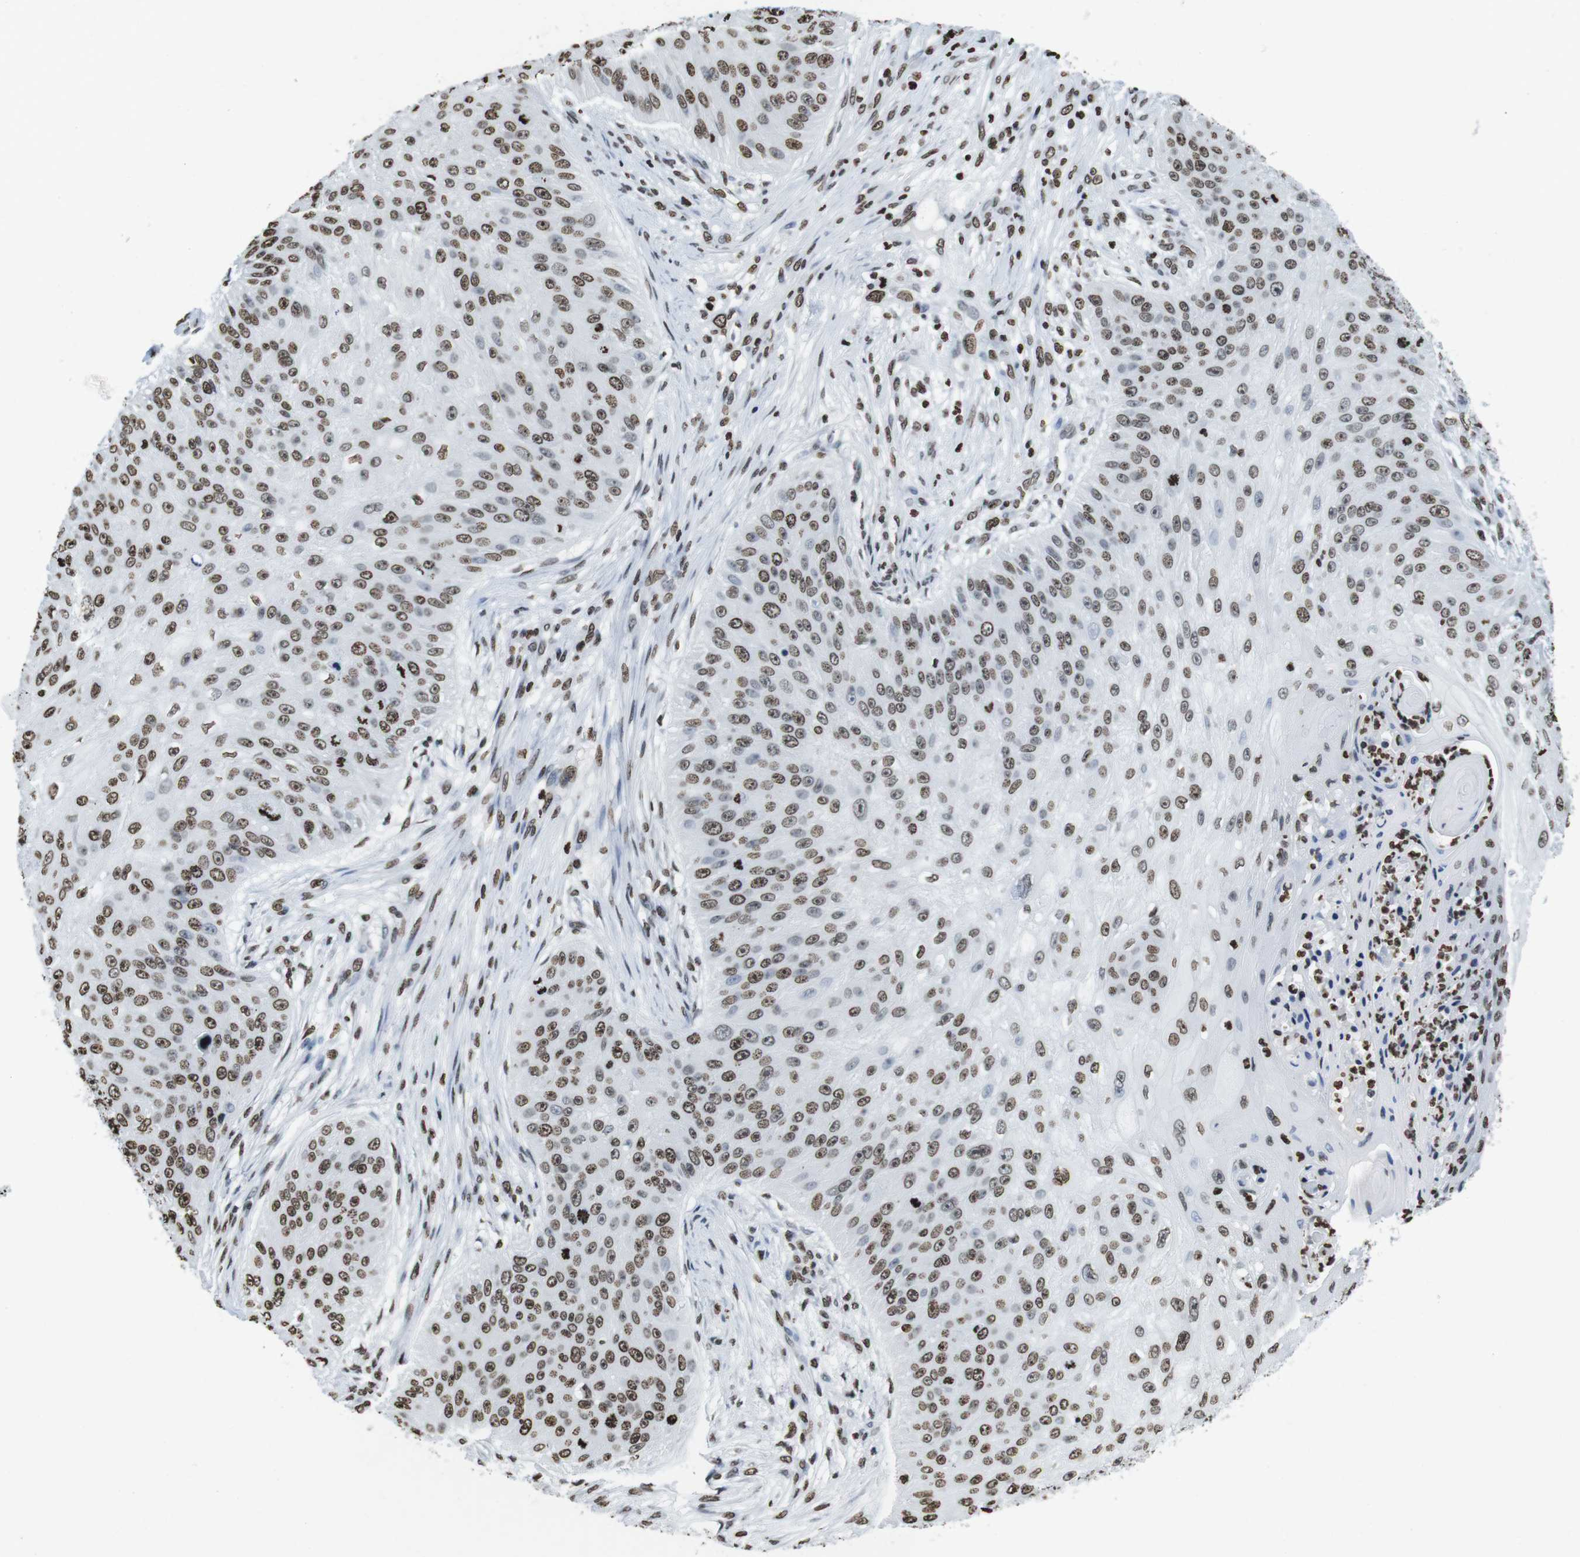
{"staining": {"intensity": "moderate", "quantity": ">75%", "location": "nuclear"}, "tissue": "skin cancer", "cell_type": "Tumor cells", "image_type": "cancer", "snomed": [{"axis": "morphology", "description": "Squamous cell carcinoma, NOS"}, {"axis": "topography", "description": "Skin"}], "caption": "High-magnification brightfield microscopy of skin cancer stained with DAB (brown) and counterstained with hematoxylin (blue). tumor cells exhibit moderate nuclear staining is appreciated in about>75% of cells.", "gene": "BSX", "patient": {"sex": "female", "age": 80}}